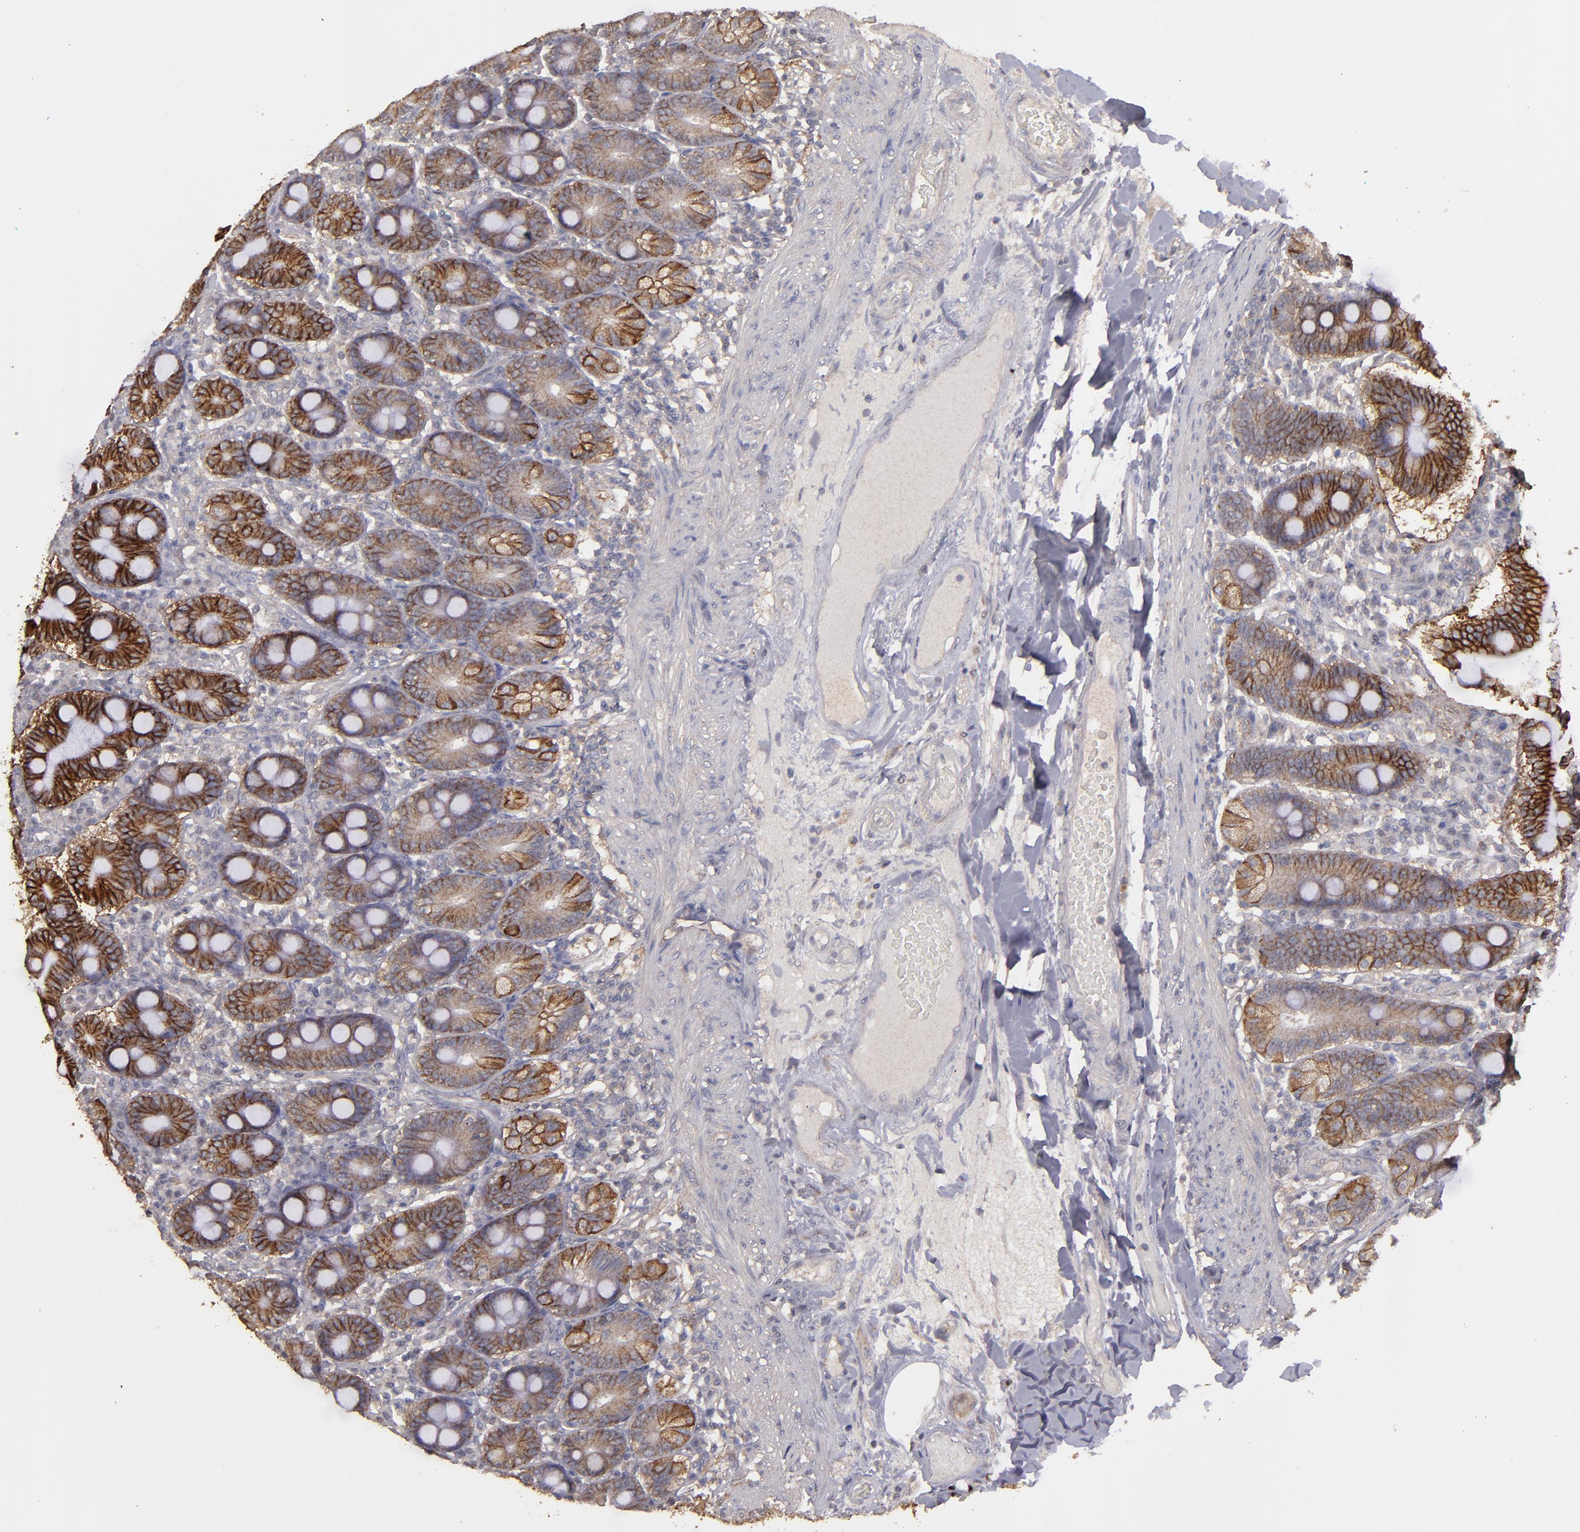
{"staining": {"intensity": "strong", "quantity": ">75%", "location": "cytoplasmic/membranous"}, "tissue": "duodenum", "cell_type": "Glandular cells", "image_type": "normal", "snomed": [{"axis": "morphology", "description": "Normal tissue, NOS"}, {"axis": "topography", "description": "Duodenum"}], "caption": "The micrograph displays staining of benign duodenum, revealing strong cytoplasmic/membranous protein staining (brown color) within glandular cells. The staining was performed using DAB (3,3'-diaminobenzidine), with brown indicating positive protein expression. Nuclei are stained blue with hematoxylin.", "gene": "FAT1", "patient": {"sex": "female", "age": 64}}